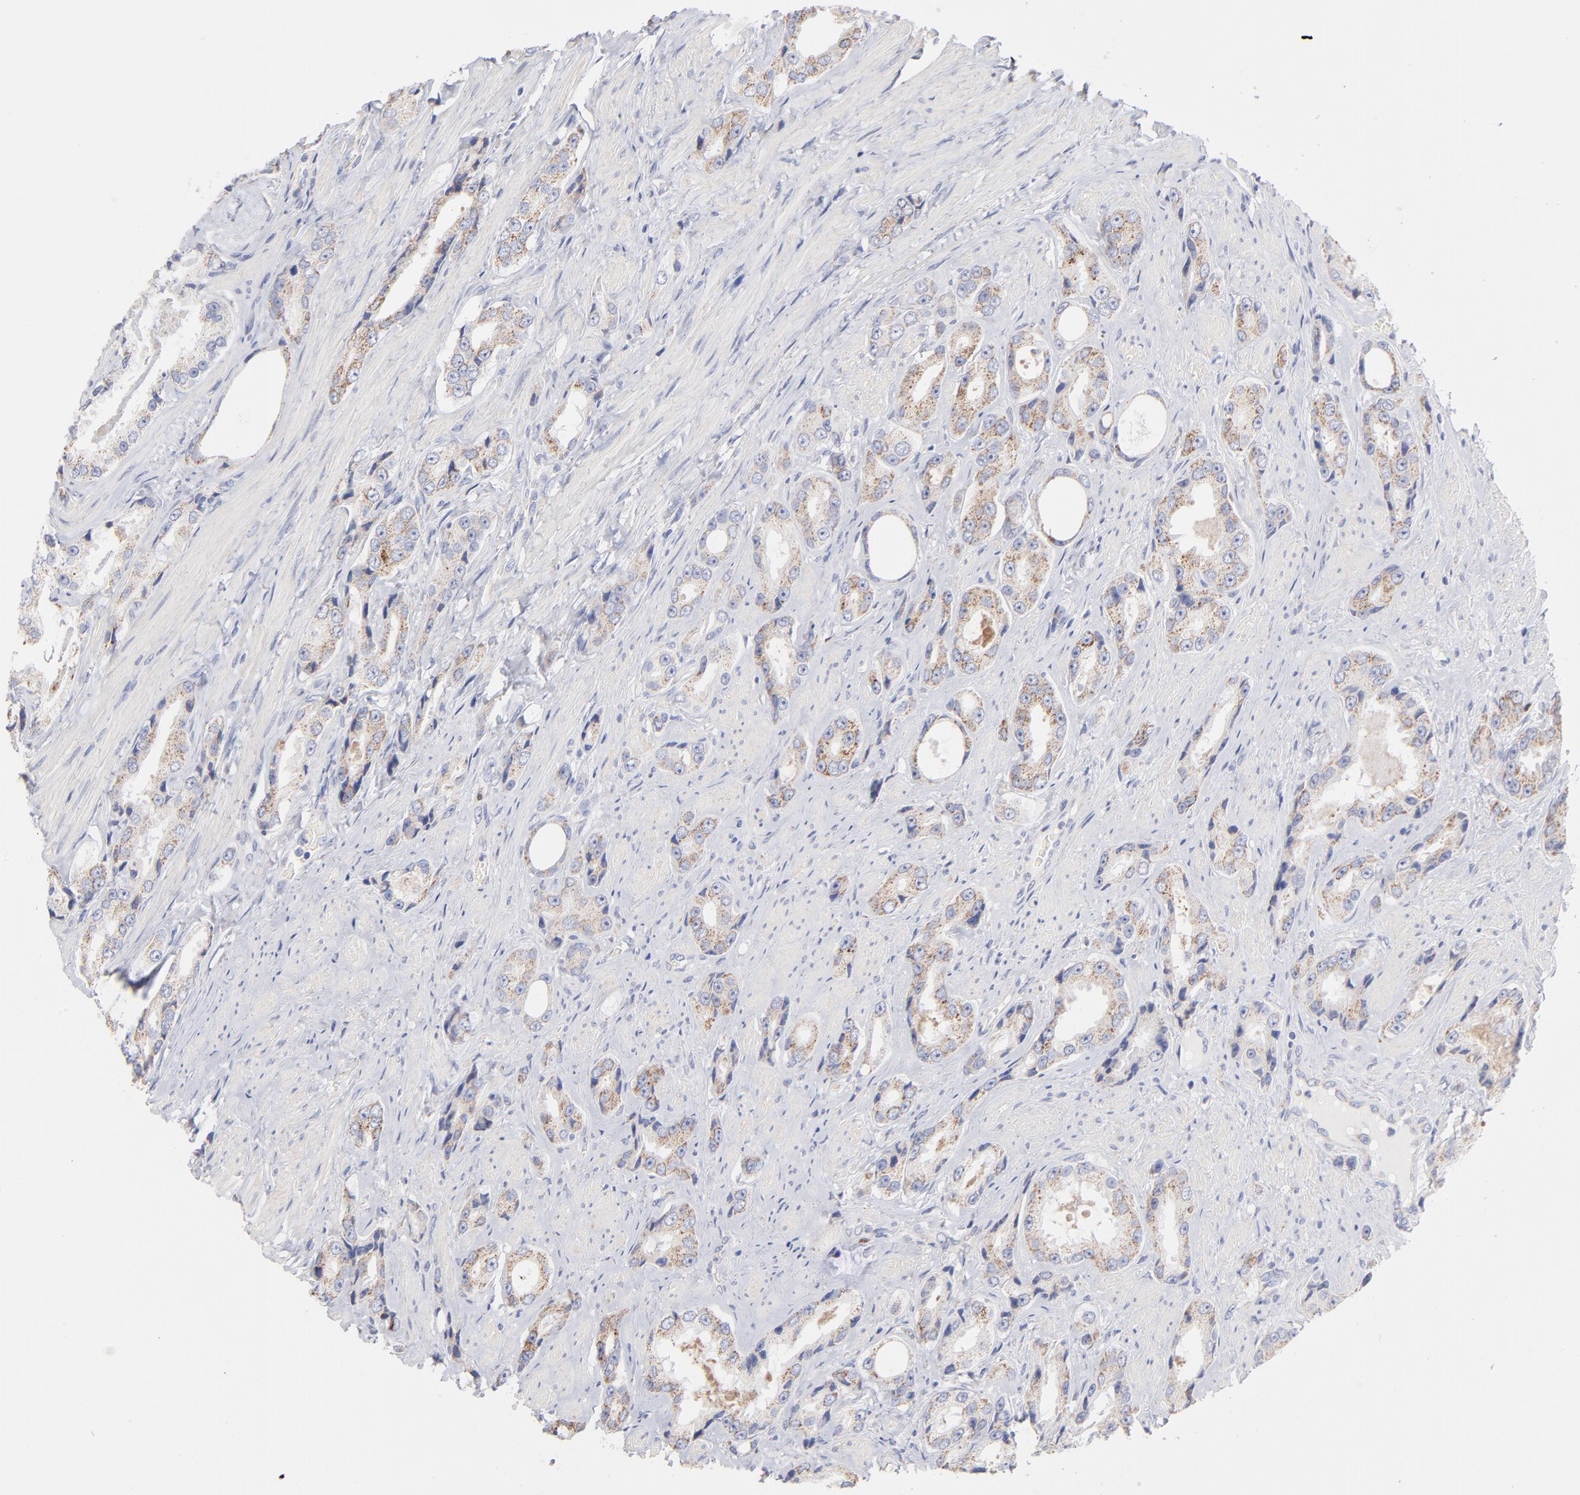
{"staining": {"intensity": "weak", "quantity": ">75%", "location": "cytoplasmic/membranous"}, "tissue": "prostate cancer", "cell_type": "Tumor cells", "image_type": "cancer", "snomed": [{"axis": "morphology", "description": "Adenocarcinoma, Medium grade"}, {"axis": "topography", "description": "Prostate"}], "caption": "Protein expression by immunohistochemistry (IHC) reveals weak cytoplasmic/membranous positivity in approximately >75% of tumor cells in prostate adenocarcinoma (medium-grade). (IHC, brightfield microscopy, high magnification).", "gene": "TST", "patient": {"sex": "male", "age": 60}}